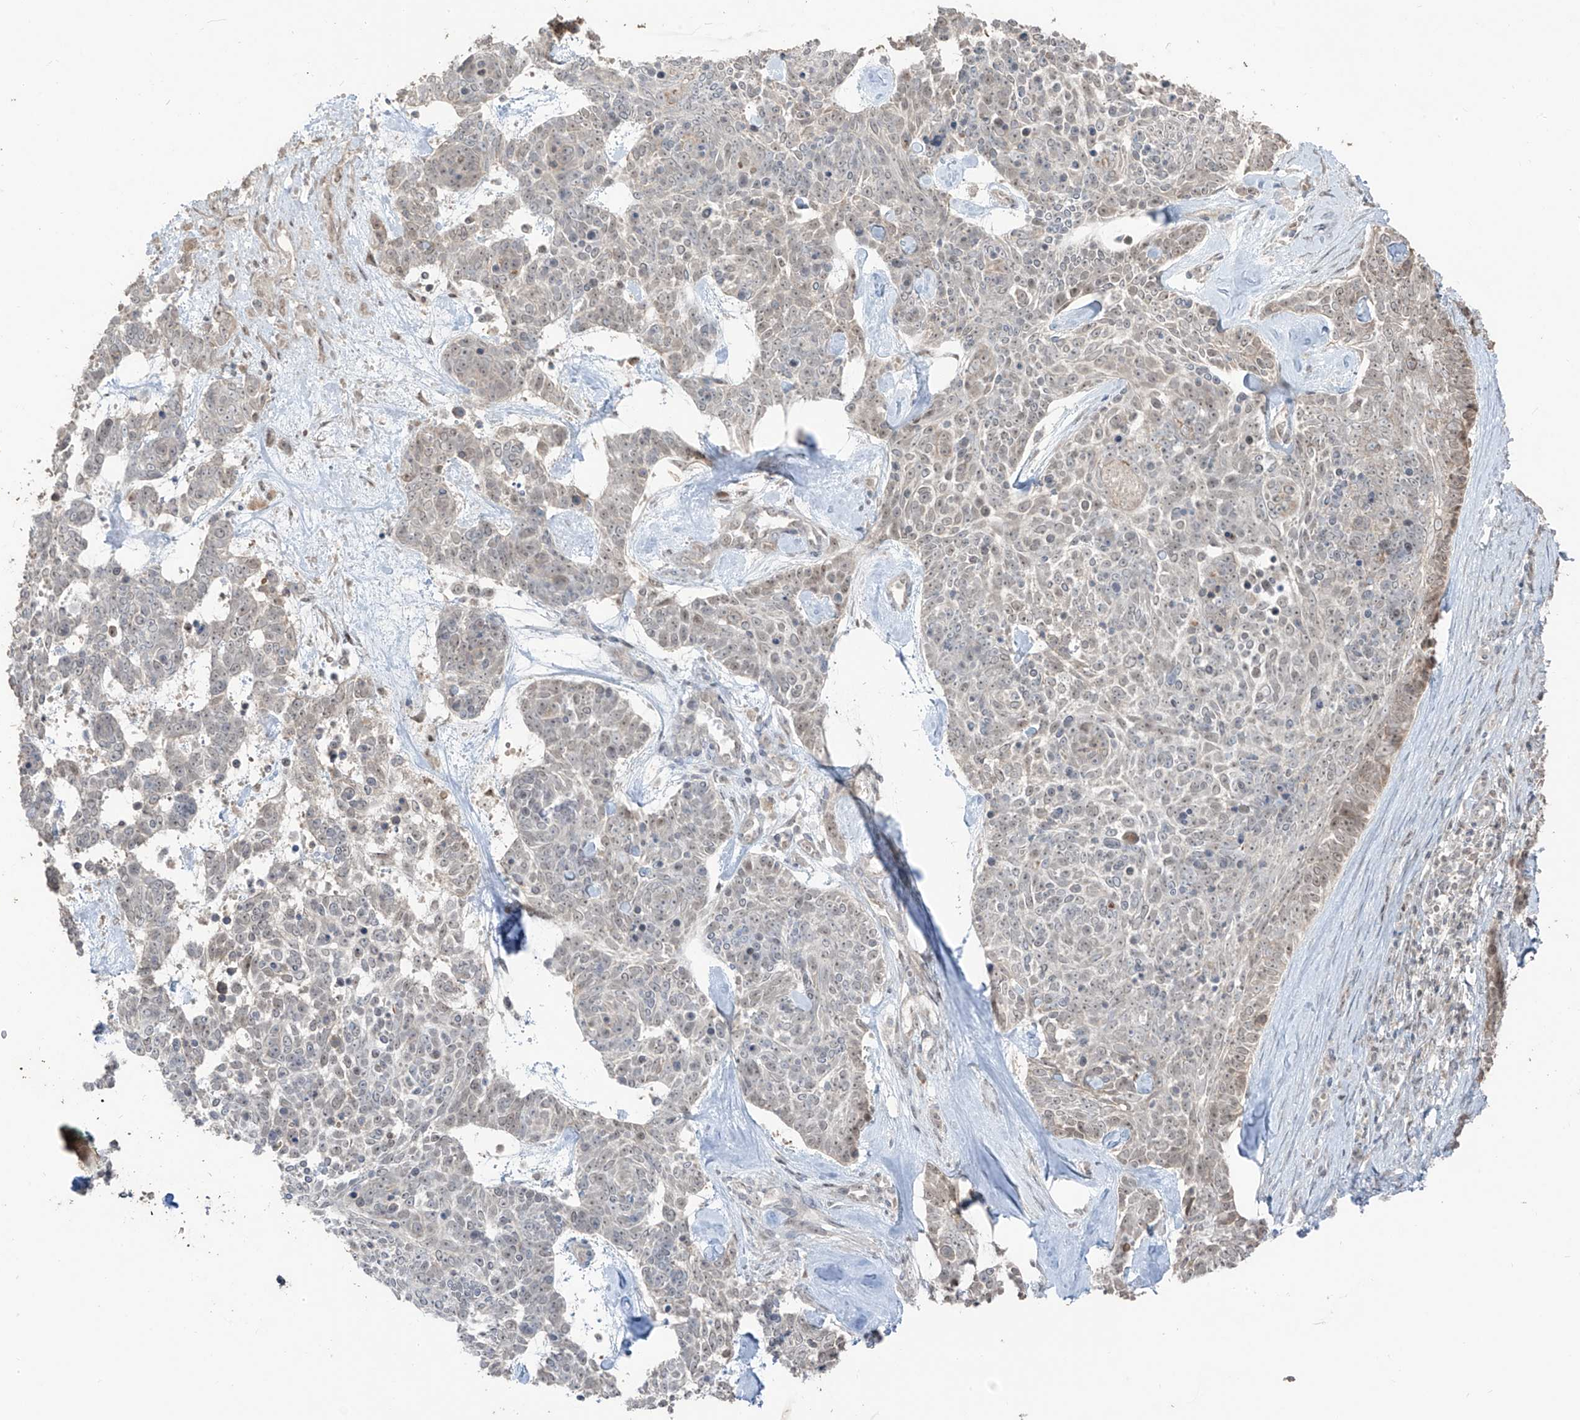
{"staining": {"intensity": "weak", "quantity": "25%-75%", "location": "cytoplasmic/membranous,nuclear"}, "tissue": "skin cancer", "cell_type": "Tumor cells", "image_type": "cancer", "snomed": [{"axis": "morphology", "description": "Basal cell carcinoma"}, {"axis": "topography", "description": "Skin"}], "caption": "Immunohistochemistry (DAB) staining of skin cancer (basal cell carcinoma) shows weak cytoplasmic/membranous and nuclear protein positivity in approximately 25%-75% of tumor cells. (brown staining indicates protein expression, while blue staining denotes nuclei).", "gene": "COLGALT2", "patient": {"sex": "female", "age": 81}}